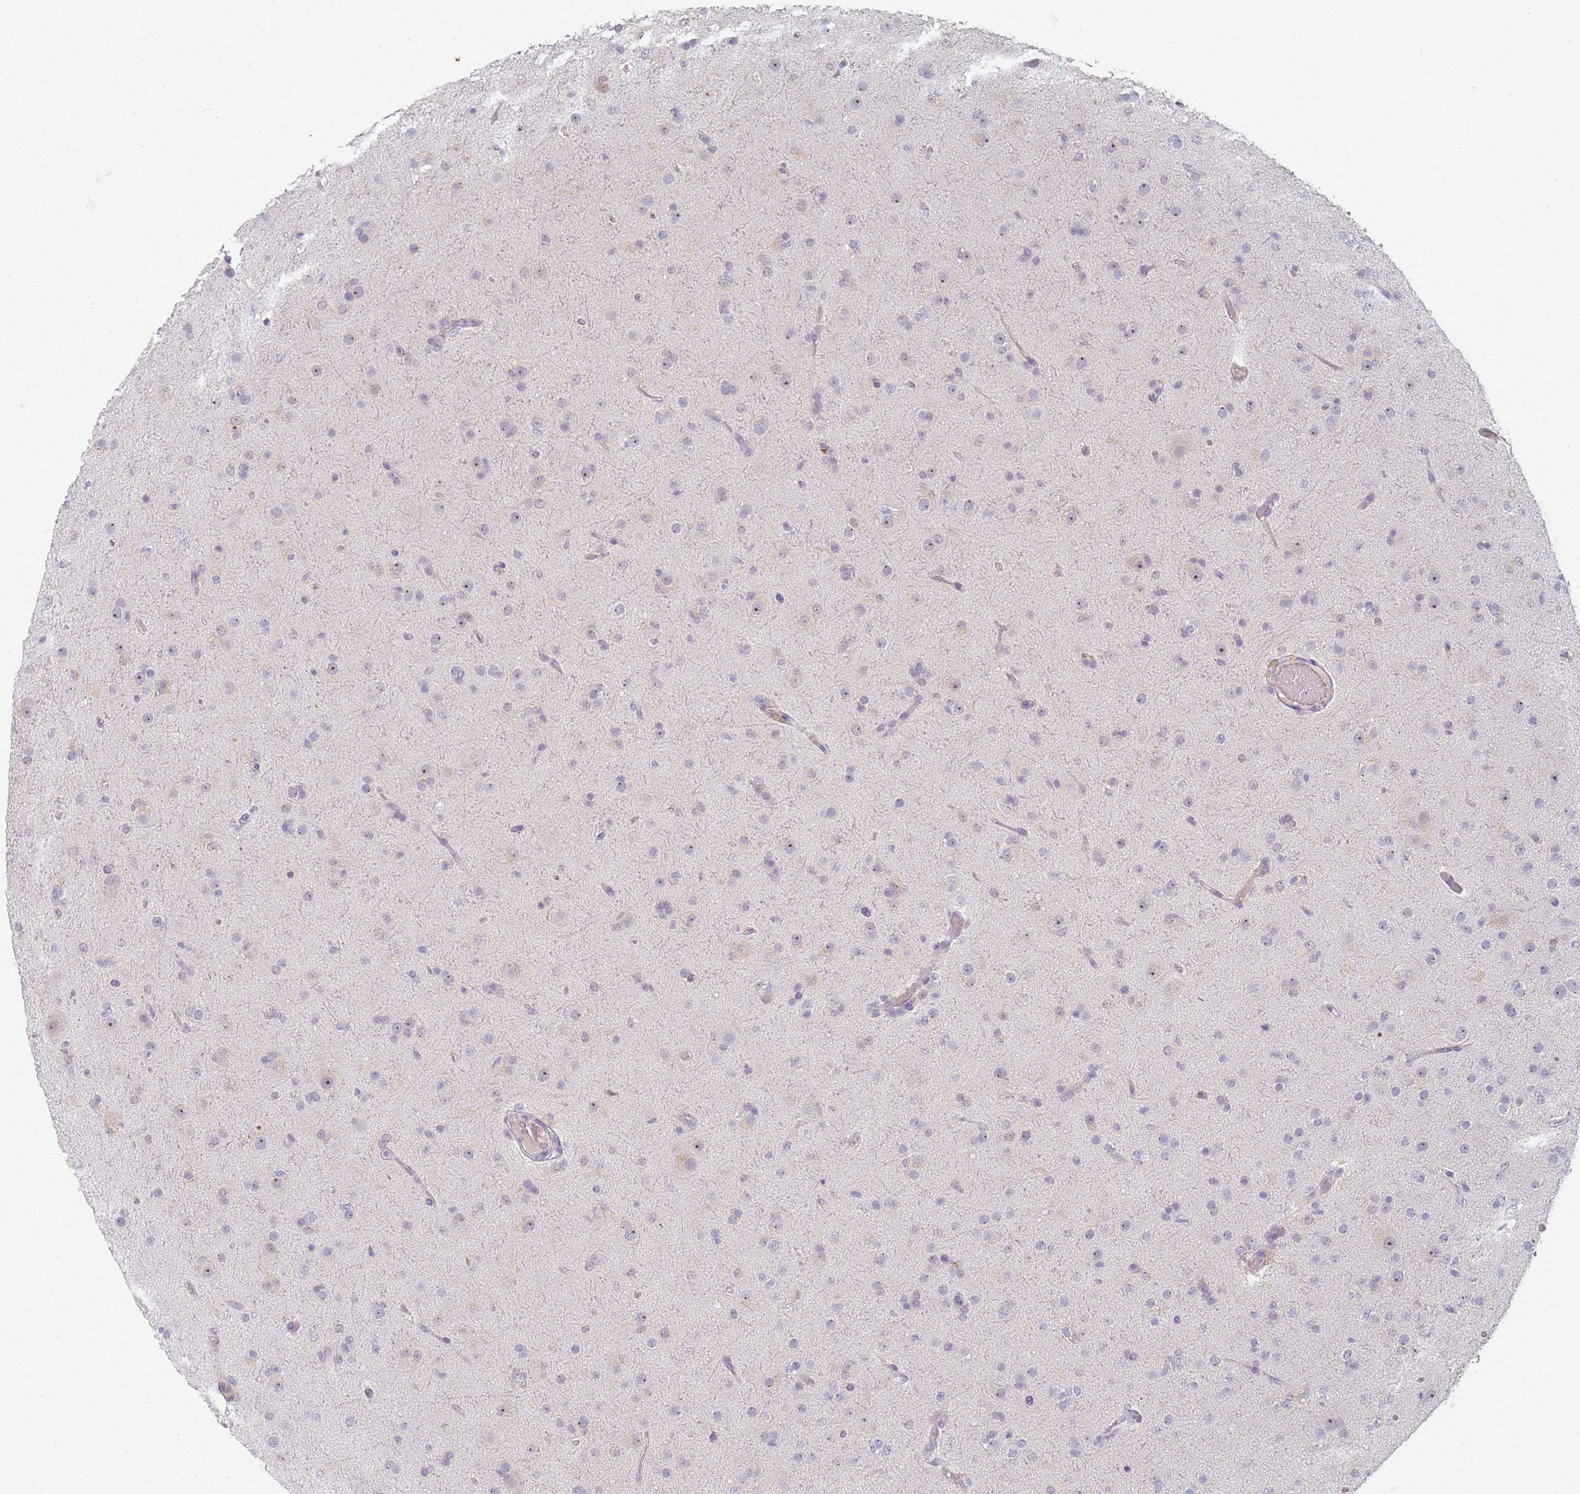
{"staining": {"intensity": "weak", "quantity": "<25%", "location": "nuclear"}, "tissue": "glioma", "cell_type": "Tumor cells", "image_type": "cancer", "snomed": [{"axis": "morphology", "description": "Glioma, malignant, Low grade"}, {"axis": "topography", "description": "Brain"}], "caption": "Human low-grade glioma (malignant) stained for a protein using immunohistochemistry (IHC) displays no positivity in tumor cells.", "gene": "SLC38A9", "patient": {"sex": "male", "age": 65}}